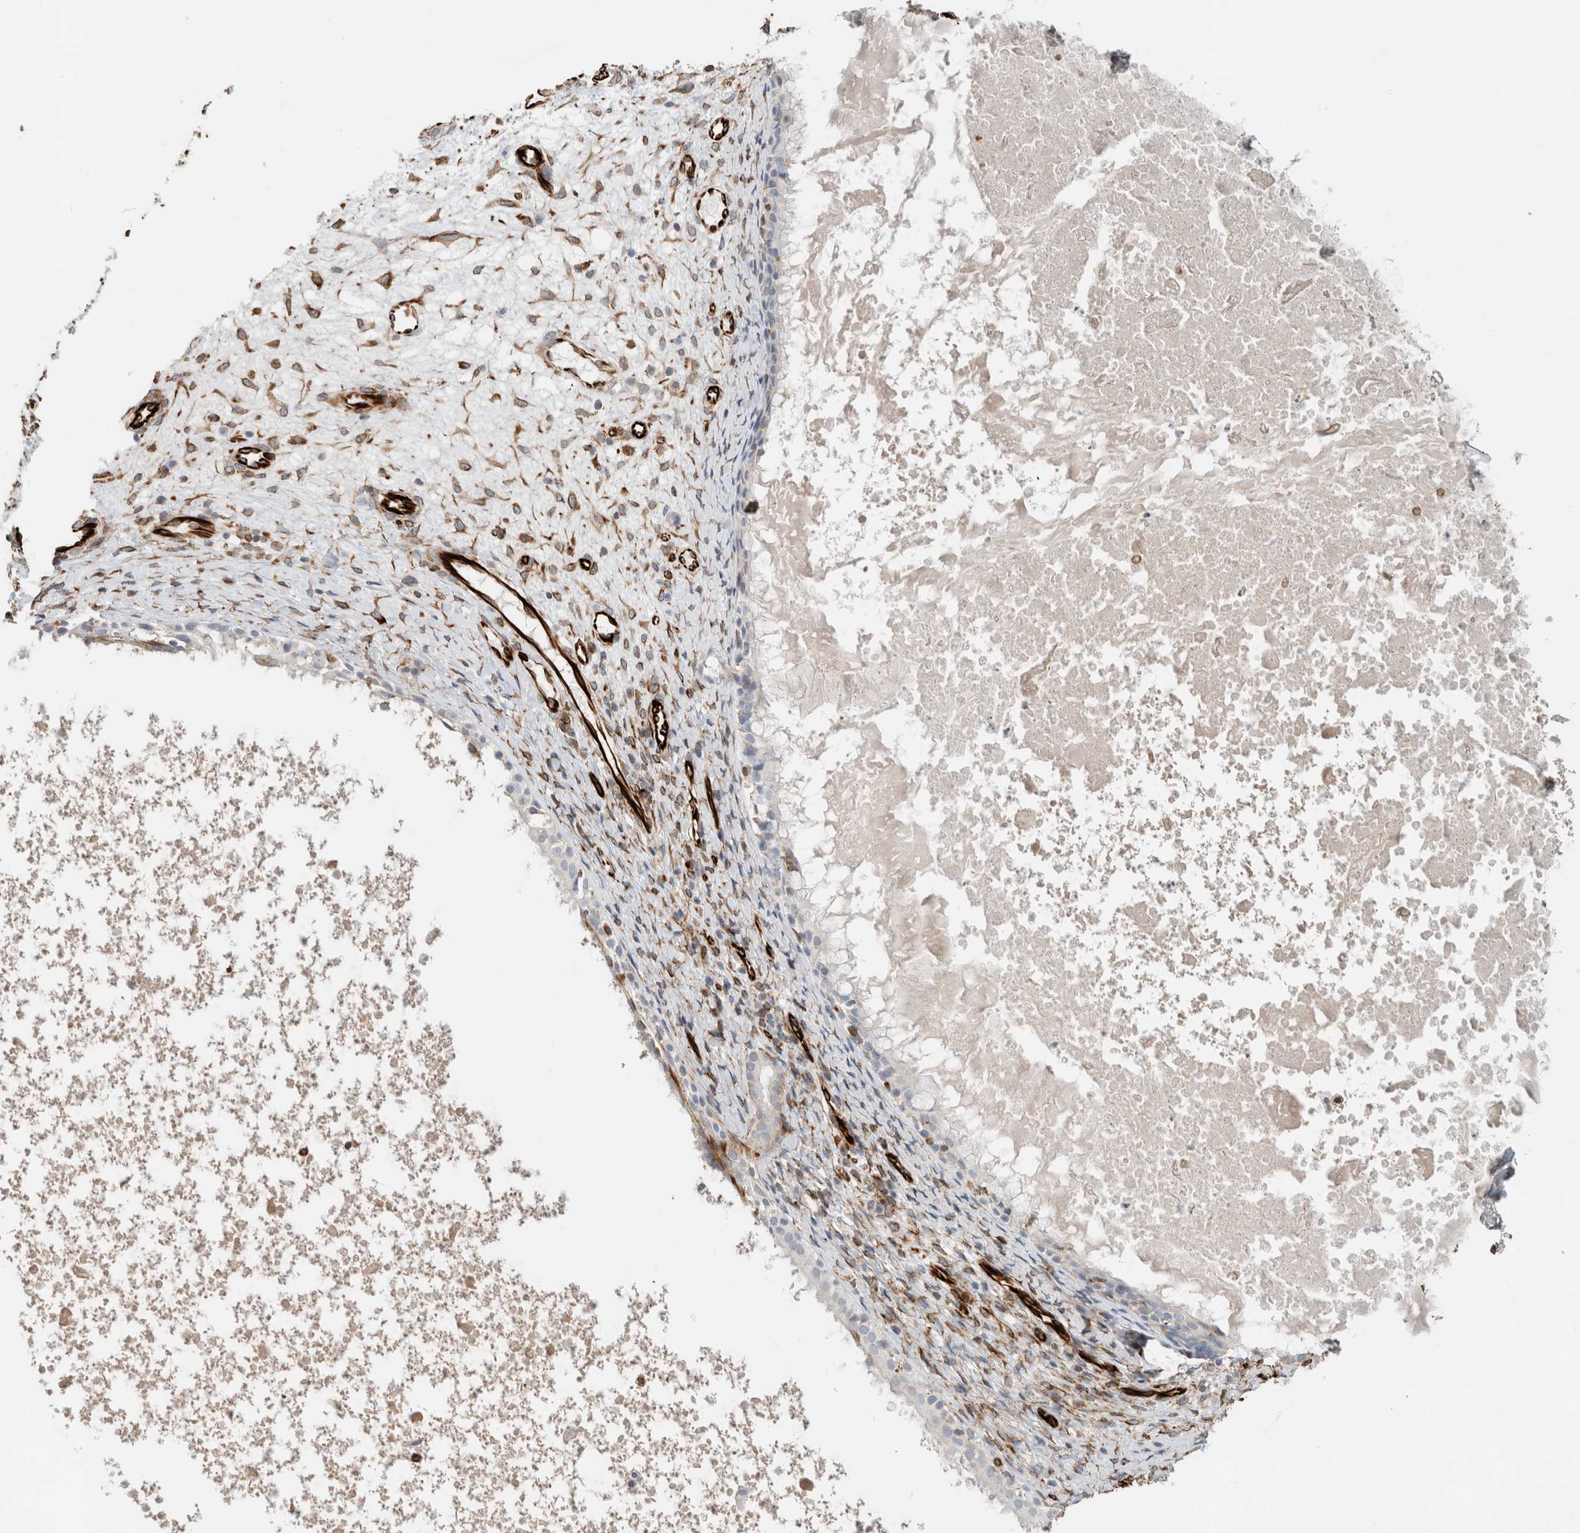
{"staining": {"intensity": "negative", "quantity": "none", "location": "none"}, "tissue": "nasopharynx", "cell_type": "Respiratory epithelial cells", "image_type": "normal", "snomed": [{"axis": "morphology", "description": "Normal tissue, NOS"}, {"axis": "topography", "description": "Nasopharynx"}], "caption": "A high-resolution histopathology image shows immunohistochemistry (IHC) staining of benign nasopharynx, which reveals no significant staining in respiratory epithelial cells.", "gene": "LY86", "patient": {"sex": "male", "age": 22}}